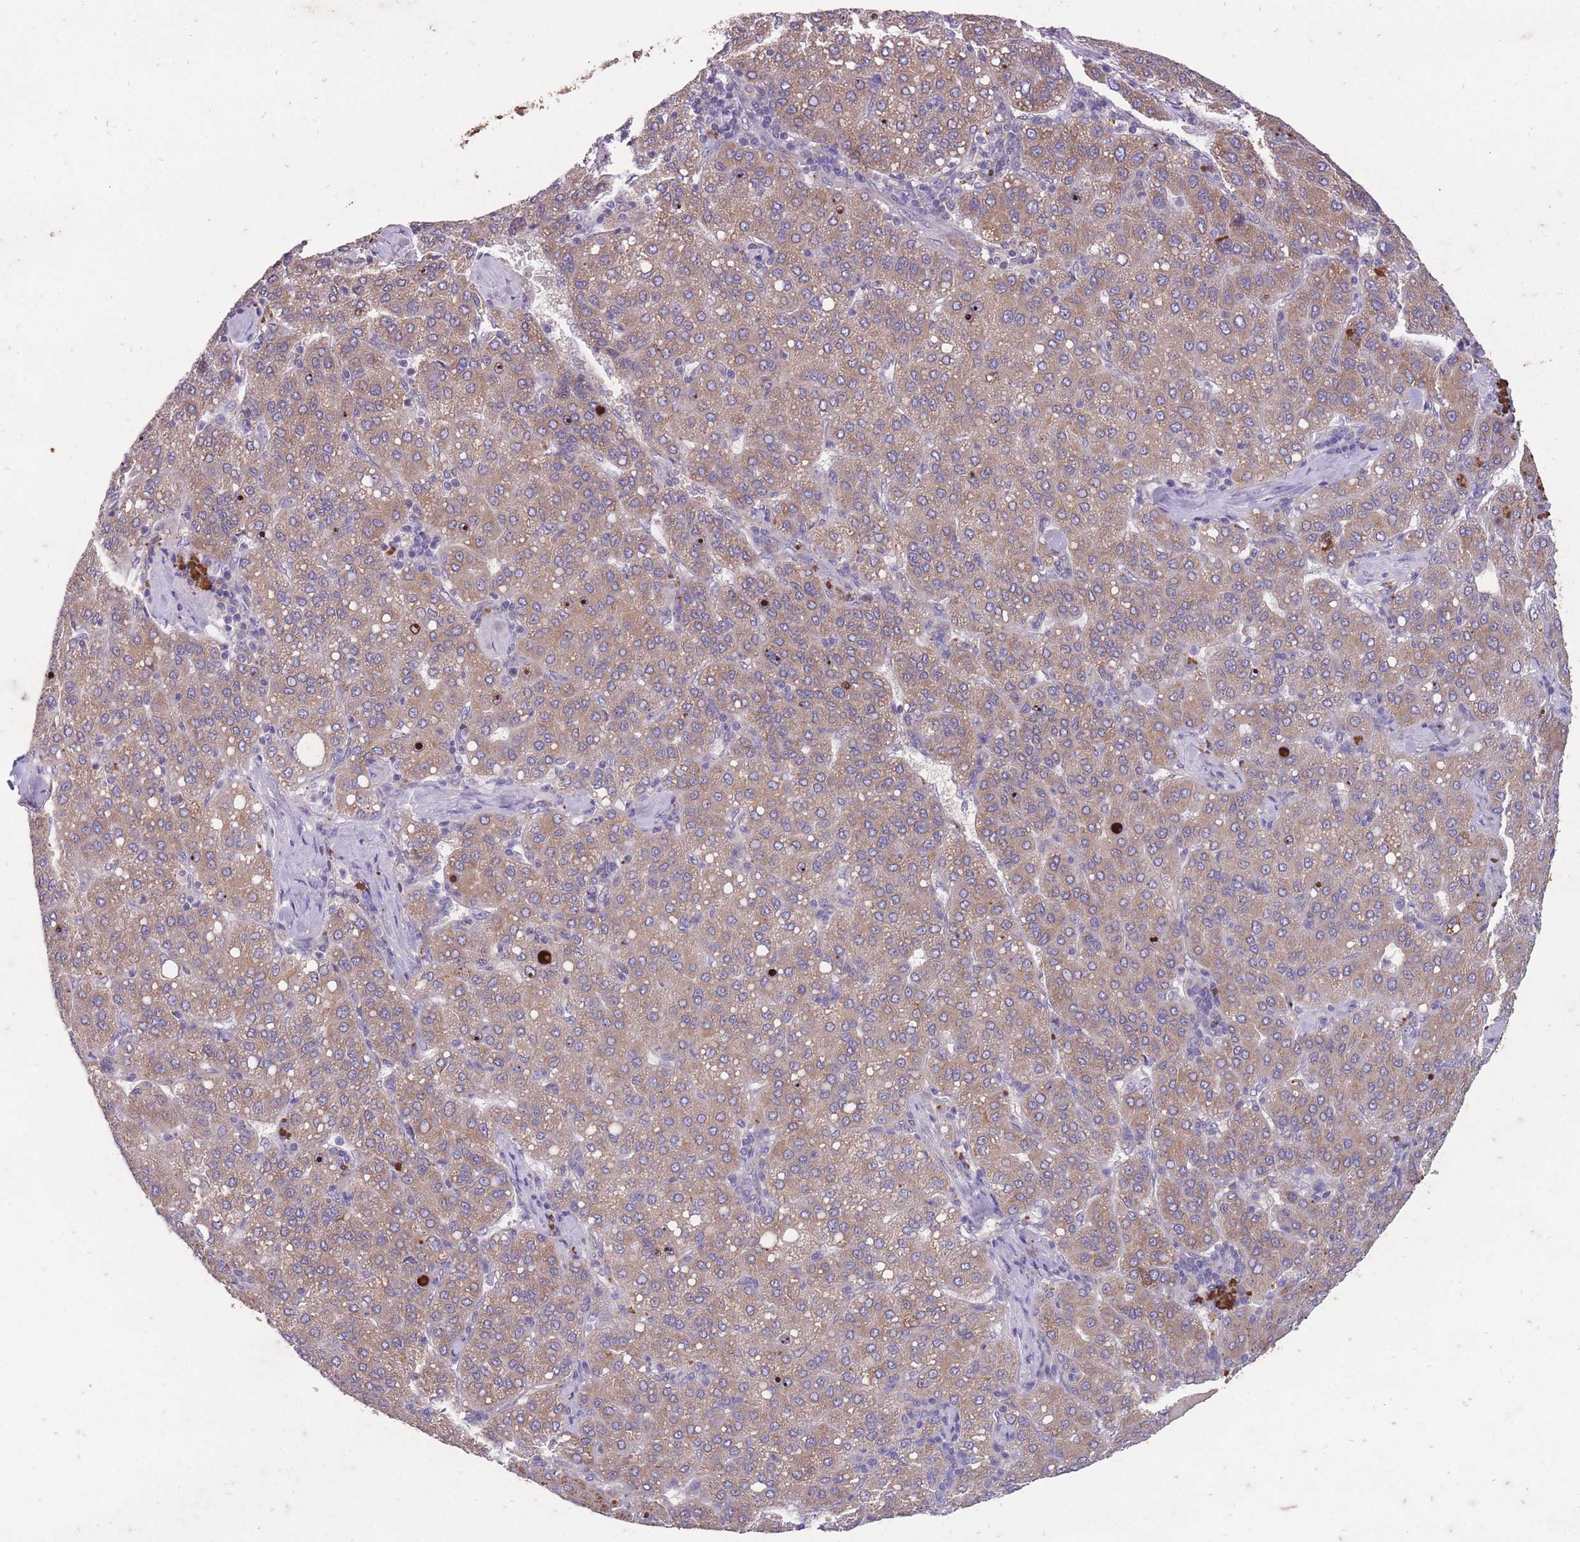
{"staining": {"intensity": "moderate", "quantity": ">75%", "location": "cytoplasmic/membranous"}, "tissue": "liver cancer", "cell_type": "Tumor cells", "image_type": "cancer", "snomed": [{"axis": "morphology", "description": "Carcinoma, Hepatocellular, NOS"}, {"axis": "topography", "description": "Liver"}], "caption": "Brown immunohistochemical staining in hepatocellular carcinoma (liver) demonstrates moderate cytoplasmic/membranous expression in about >75% of tumor cells.", "gene": "STIM2", "patient": {"sex": "male", "age": 65}}